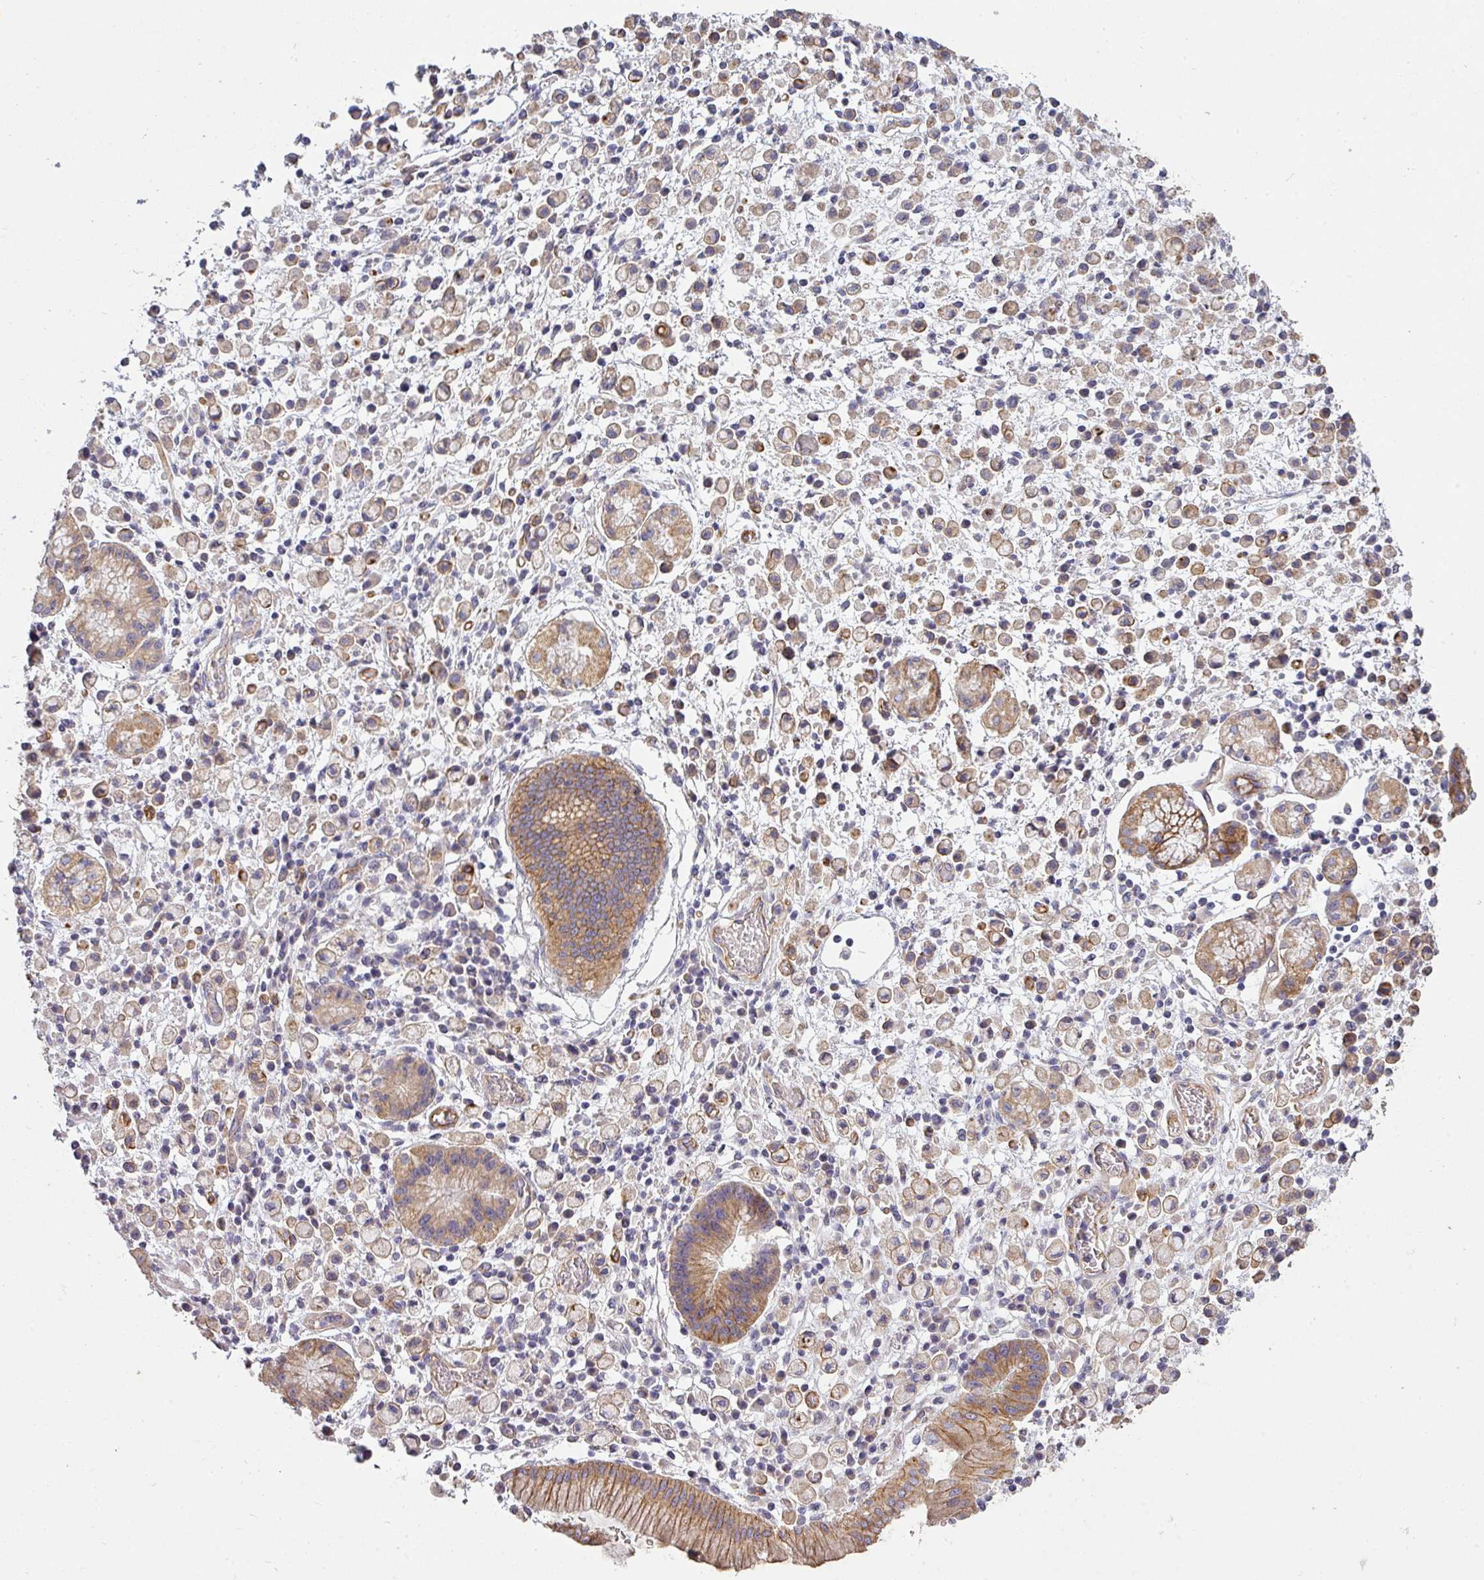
{"staining": {"intensity": "weak", "quantity": "<25%", "location": "cytoplasmic/membranous"}, "tissue": "stomach cancer", "cell_type": "Tumor cells", "image_type": "cancer", "snomed": [{"axis": "morphology", "description": "Adenocarcinoma, NOS"}, {"axis": "topography", "description": "Stomach"}], "caption": "An immunohistochemistry (IHC) histopathology image of stomach adenocarcinoma is shown. There is no staining in tumor cells of stomach adenocarcinoma.", "gene": "PCDH1", "patient": {"sex": "male", "age": 77}}